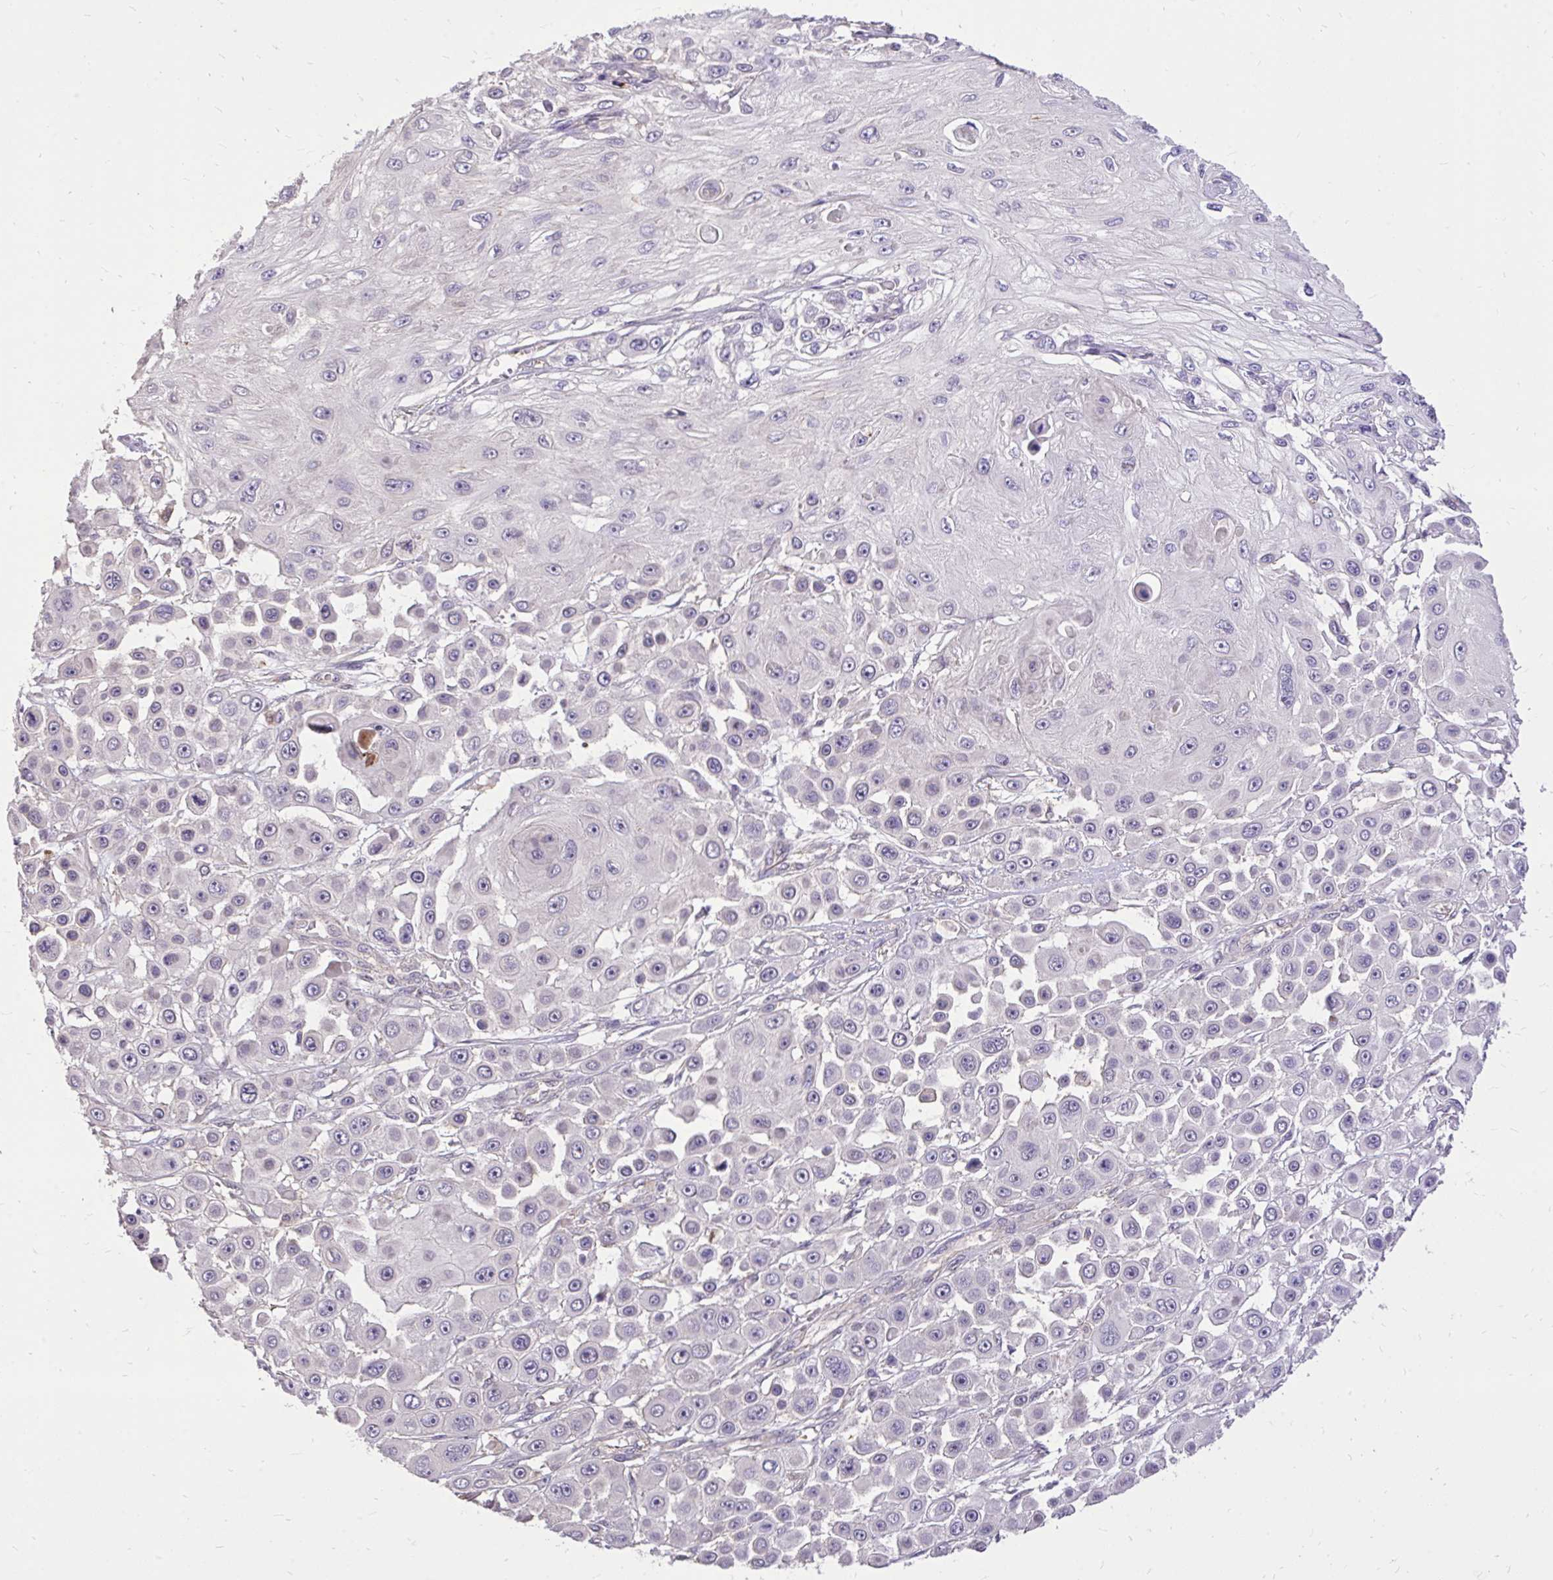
{"staining": {"intensity": "negative", "quantity": "none", "location": "none"}, "tissue": "skin cancer", "cell_type": "Tumor cells", "image_type": "cancer", "snomed": [{"axis": "morphology", "description": "Squamous cell carcinoma, NOS"}, {"axis": "topography", "description": "Skin"}], "caption": "Tumor cells show no significant positivity in squamous cell carcinoma (skin).", "gene": "IGFL2", "patient": {"sex": "male", "age": 67}}